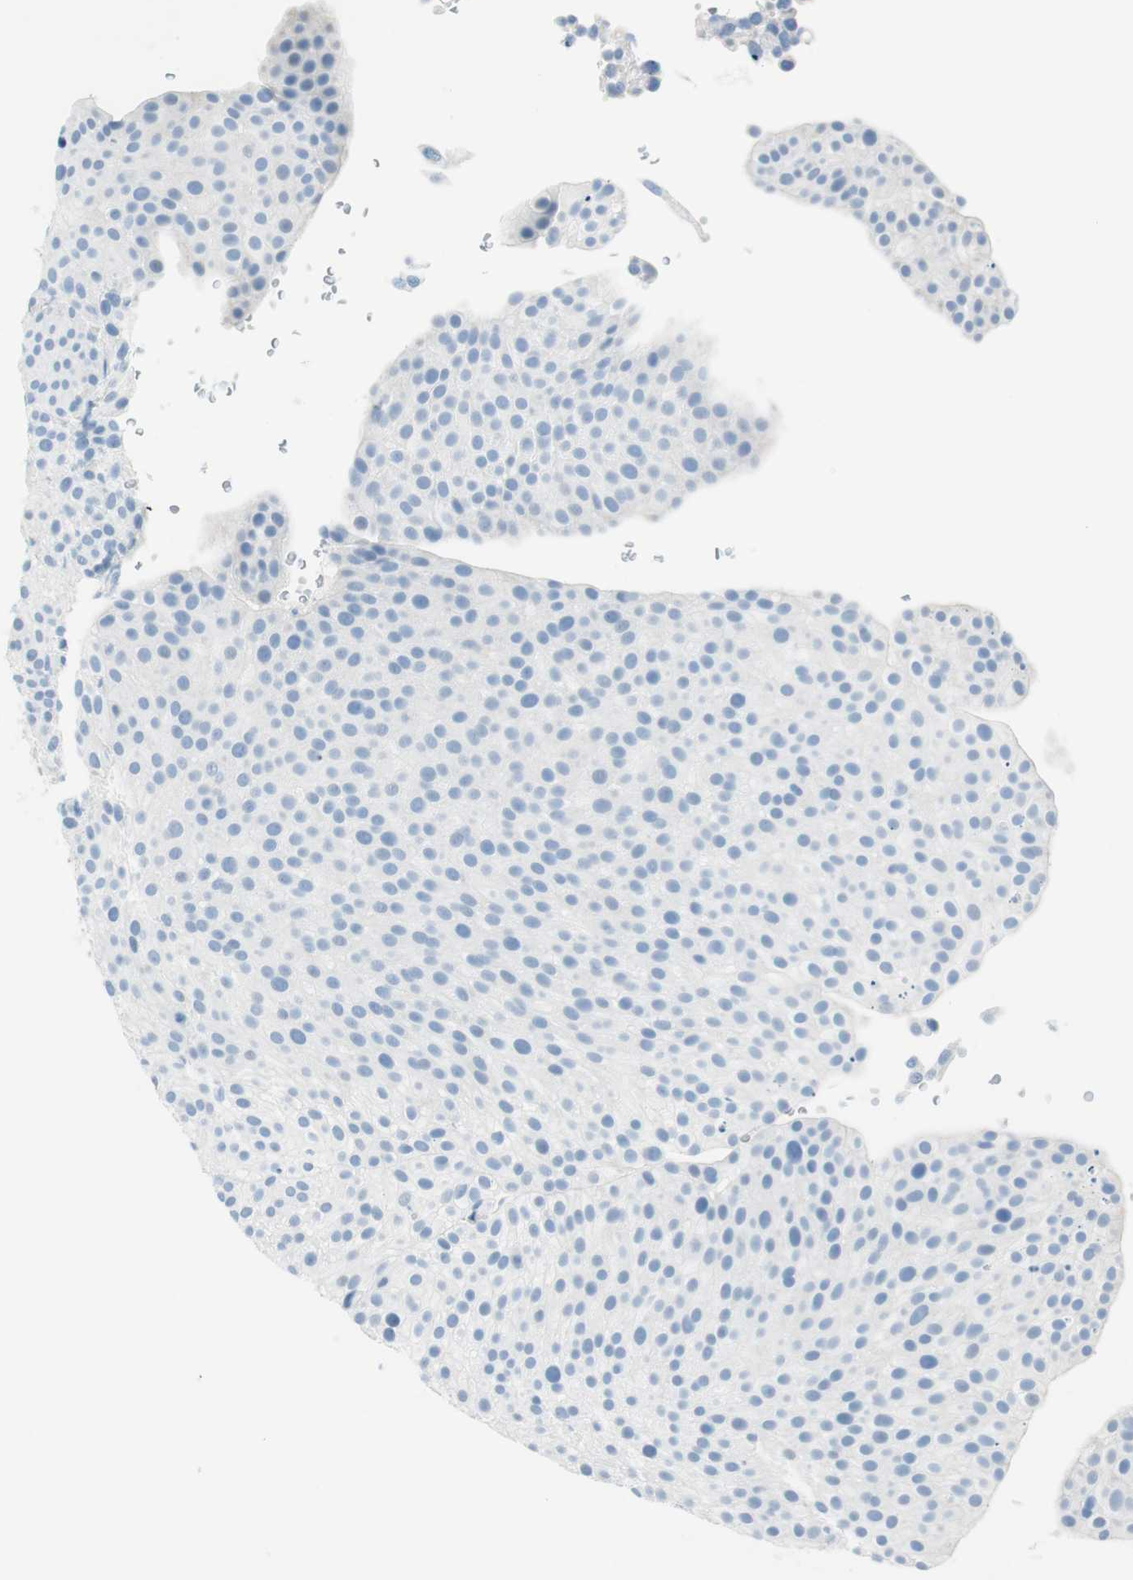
{"staining": {"intensity": "negative", "quantity": "none", "location": "none"}, "tissue": "urothelial cancer", "cell_type": "Tumor cells", "image_type": "cancer", "snomed": [{"axis": "morphology", "description": "Urothelial carcinoma, Low grade"}, {"axis": "topography", "description": "Smooth muscle"}, {"axis": "topography", "description": "Urinary bladder"}], "caption": "An IHC image of low-grade urothelial carcinoma is shown. There is no staining in tumor cells of low-grade urothelial carcinoma.", "gene": "TNFRSF13C", "patient": {"sex": "male", "age": 60}}